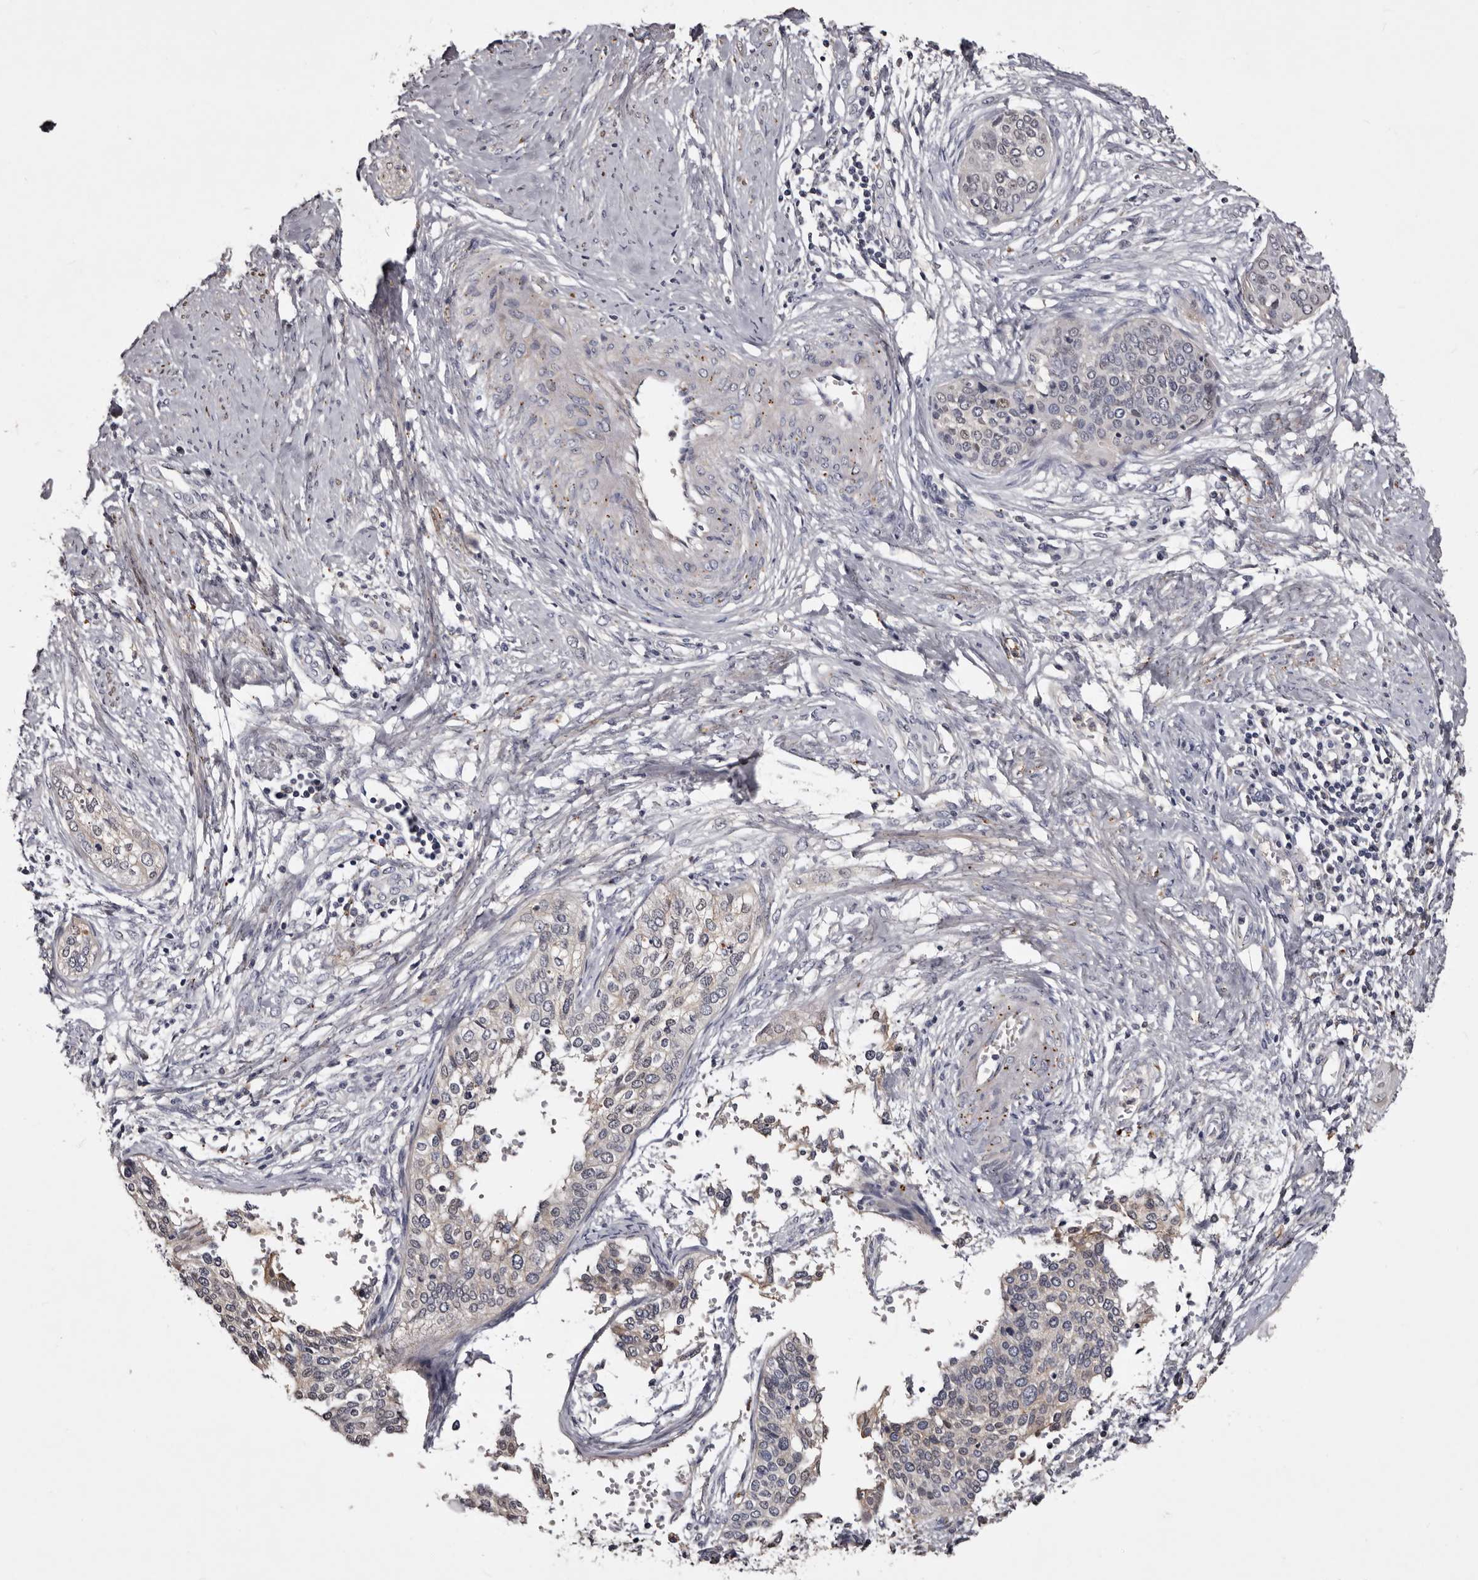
{"staining": {"intensity": "negative", "quantity": "none", "location": "none"}, "tissue": "cervical cancer", "cell_type": "Tumor cells", "image_type": "cancer", "snomed": [{"axis": "morphology", "description": "Squamous cell carcinoma, NOS"}, {"axis": "topography", "description": "Cervix"}], "caption": "Immunohistochemistry image of neoplastic tissue: human cervical squamous cell carcinoma stained with DAB (3,3'-diaminobenzidine) demonstrates no significant protein positivity in tumor cells. (Brightfield microscopy of DAB (3,3'-diaminobenzidine) IHC at high magnification).", "gene": "SLC10A4", "patient": {"sex": "female", "age": 37}}